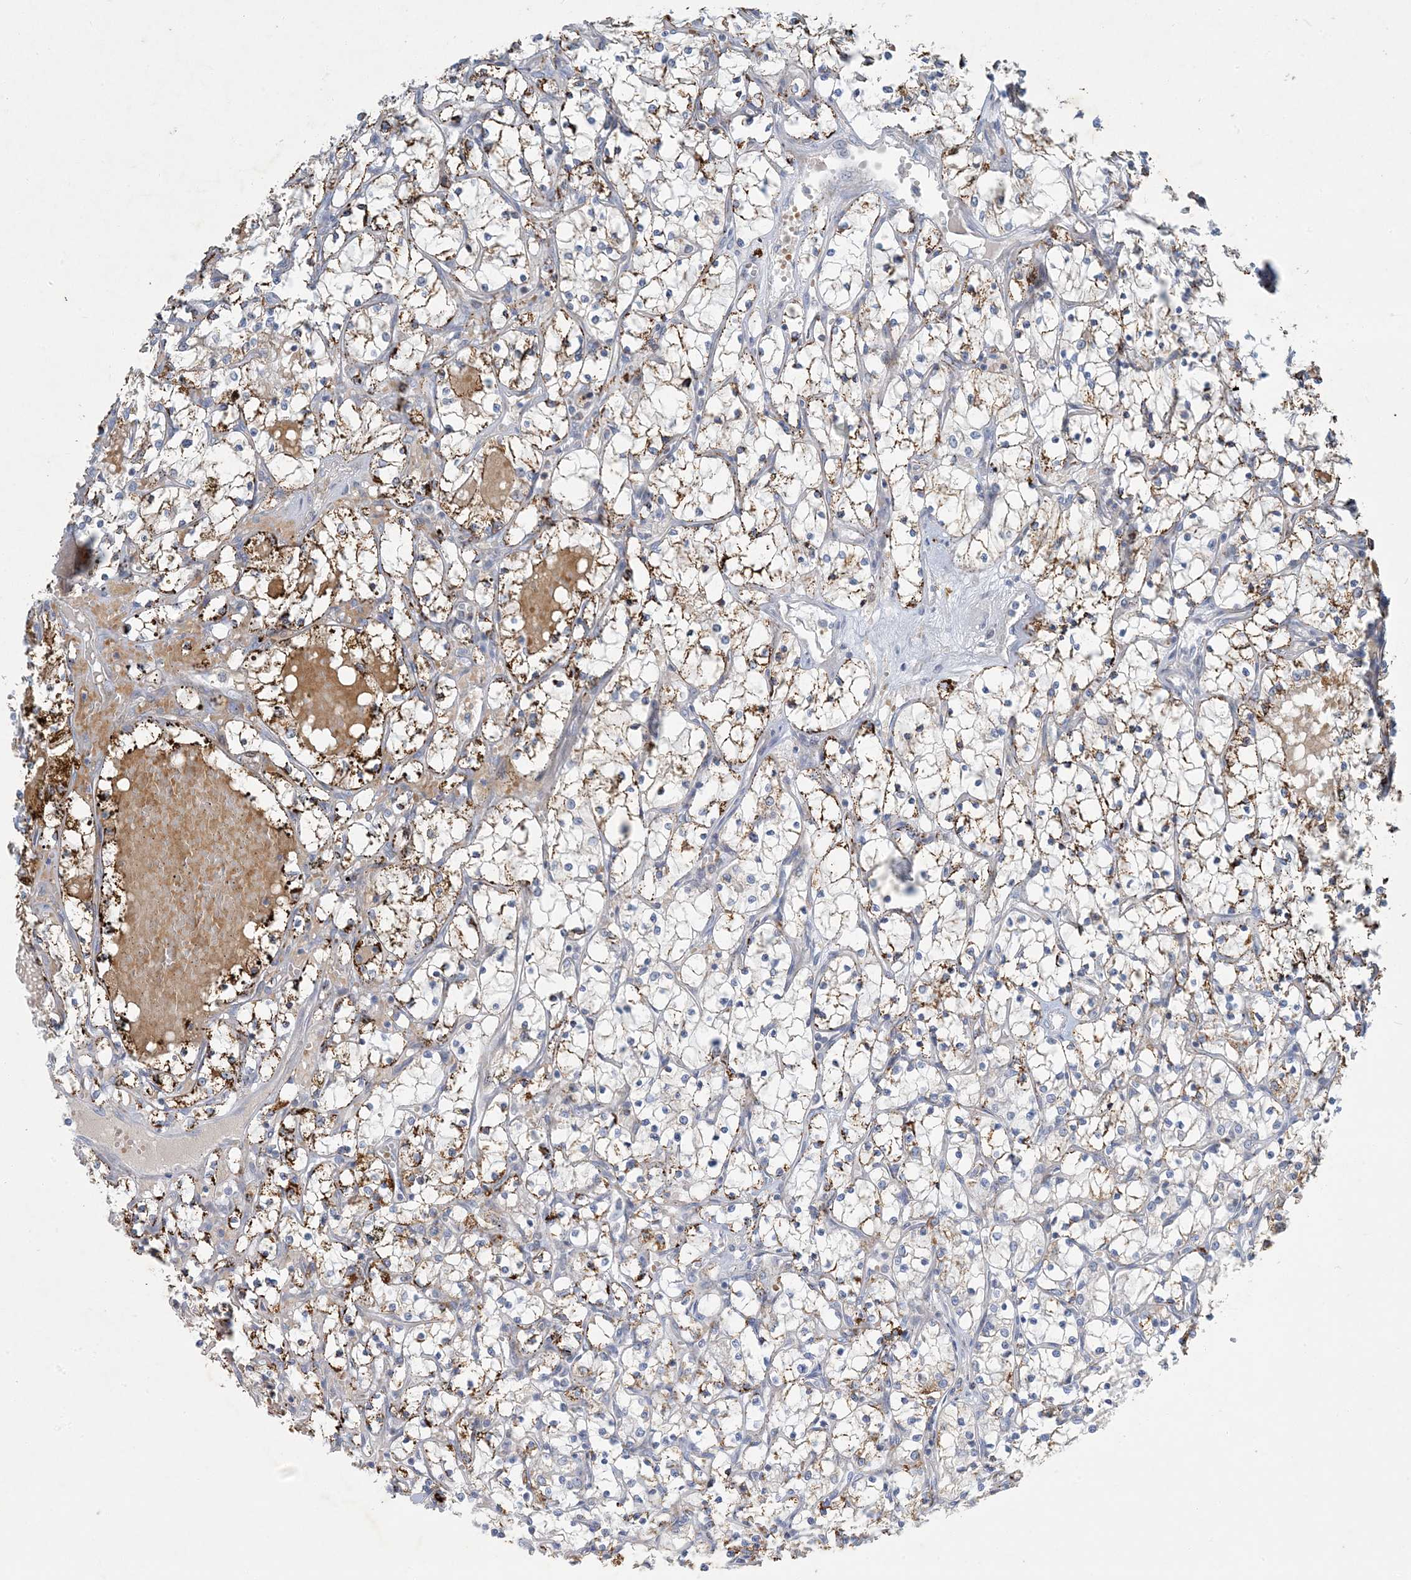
{"staining": {"intensity": "moderate", "quantity": "25%-75%", "location": "cytoplasmic/membranous"}, "tissue": "renal cancer", "cell_type": "Tumor cells", "image_type": "cancer", "snomed": [{"axis": "morphology", "description": "Adenocarcinoma, NOS"}, {"axis": "topography", "description": "Kidney"}], "caption": "DAB (3,3'-diaminobenzidine) immunohistochemical staining of renal adenocarcinoma exhibits moderate cytoplasmic/membranous protein positivity in about 25%-75% of tumor cells.", "gene": "LTN1", "patient": {"sex": "female", "age": 69}}